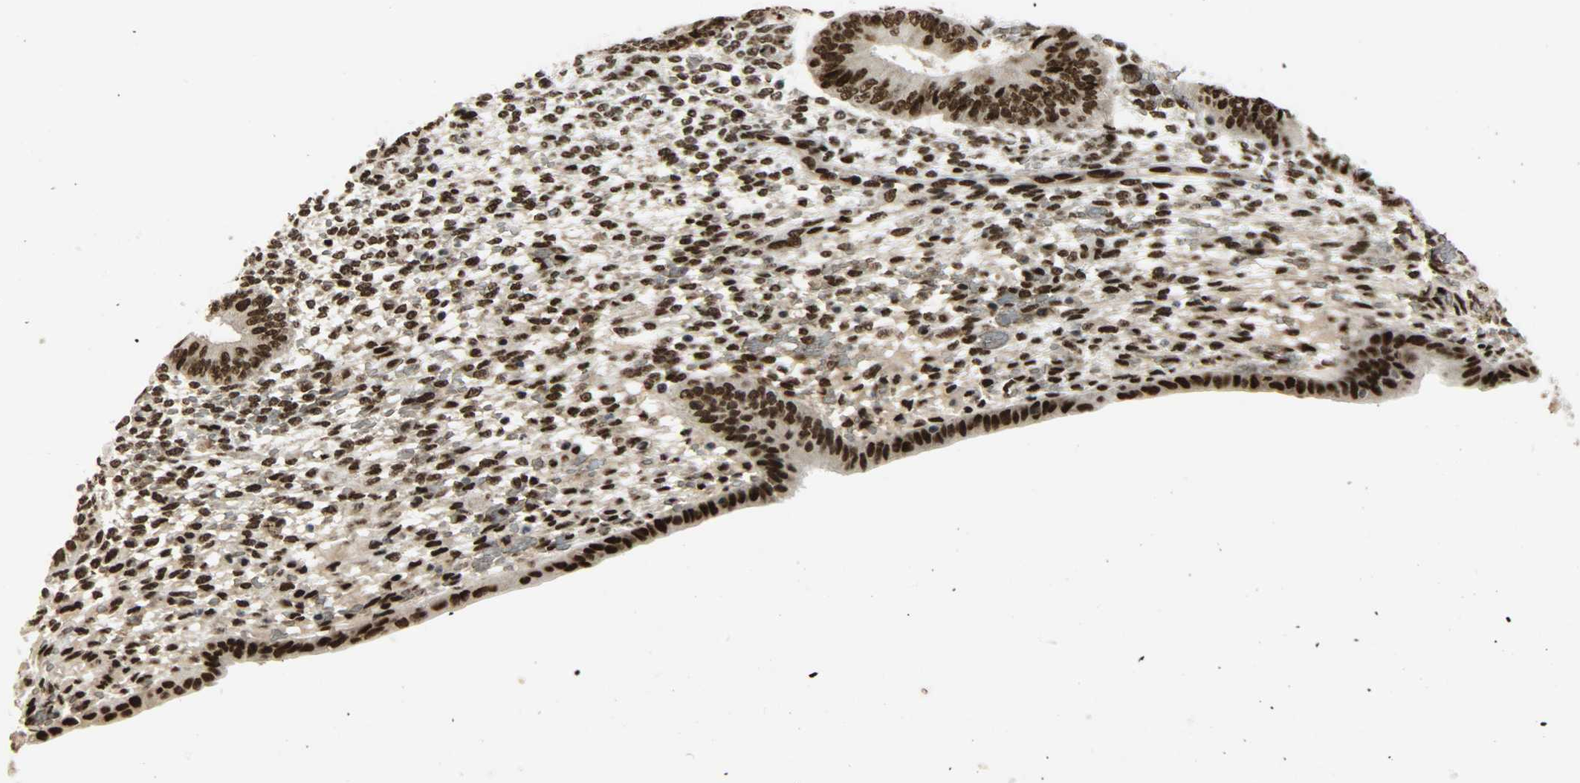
{"staining": {"intensity": "strong", "quantity": "25%-75%", "location": "nuclear"}, "tissue": "endometrium", "cell_type": "Cells in endometrial stroma", "image_type": "normal", "snomed": [{"axis": "morphology", "description": "Normal tissue, NOS"}, {"axis": "topography", "description": "Endometrium"}], "caption": "This photomicrograph displays unremarkable endometrium stained with immunohistochemistry (IHC) to label a protein in brown. The nuclear of cells in endometrial stroma show strong positivity for the protein. Nuclei are counter-stained blue.", "gene": "SNAI1", "patient": {"sex": "female", "age": 42}}